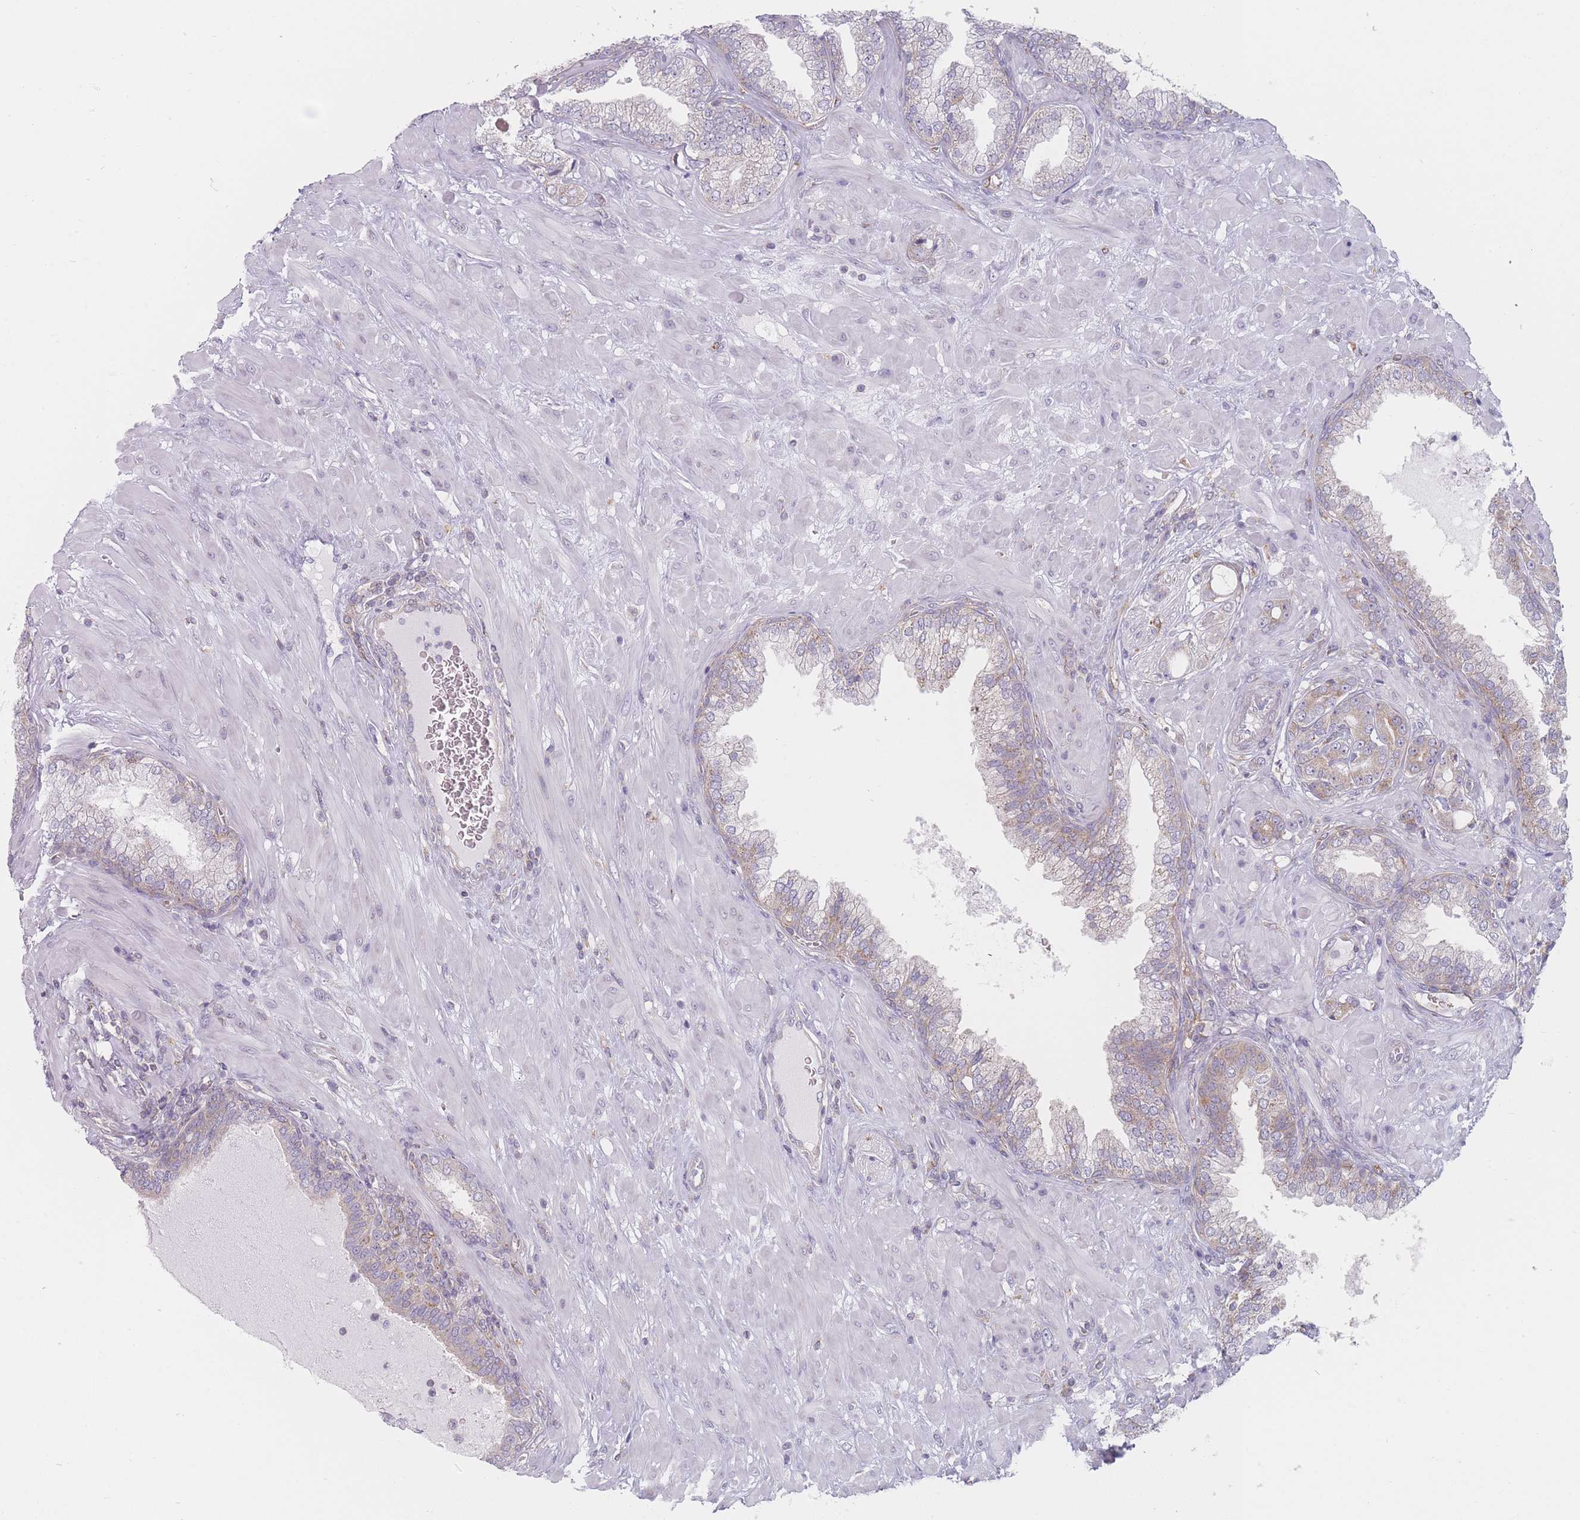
{"staining": {"intensity": "moderate", "quantity": "25%-75%", "location": "cytoplasmic/membranous"}, "tissue": "prostate cancer", "cell_type": "Tumor cells", "image_type": "cancer", "snomed": [{"axis": "morphology", "description": "Adenocarcinoma, High grade"}, {"axis": "topography", "description": "Prostate"}], "caption": "Moderate cytoplasmic/membranous staining is identified in approximately 25%-75% of tumor cells in adenocarcinoma (high-grade) (prostate). (DAB (3,3'-diaminobenzidine) IHC with brightfield microscopy, high magnification).", "gene": "MAP1S", "patient": {"sex": "male", "age": 55}}